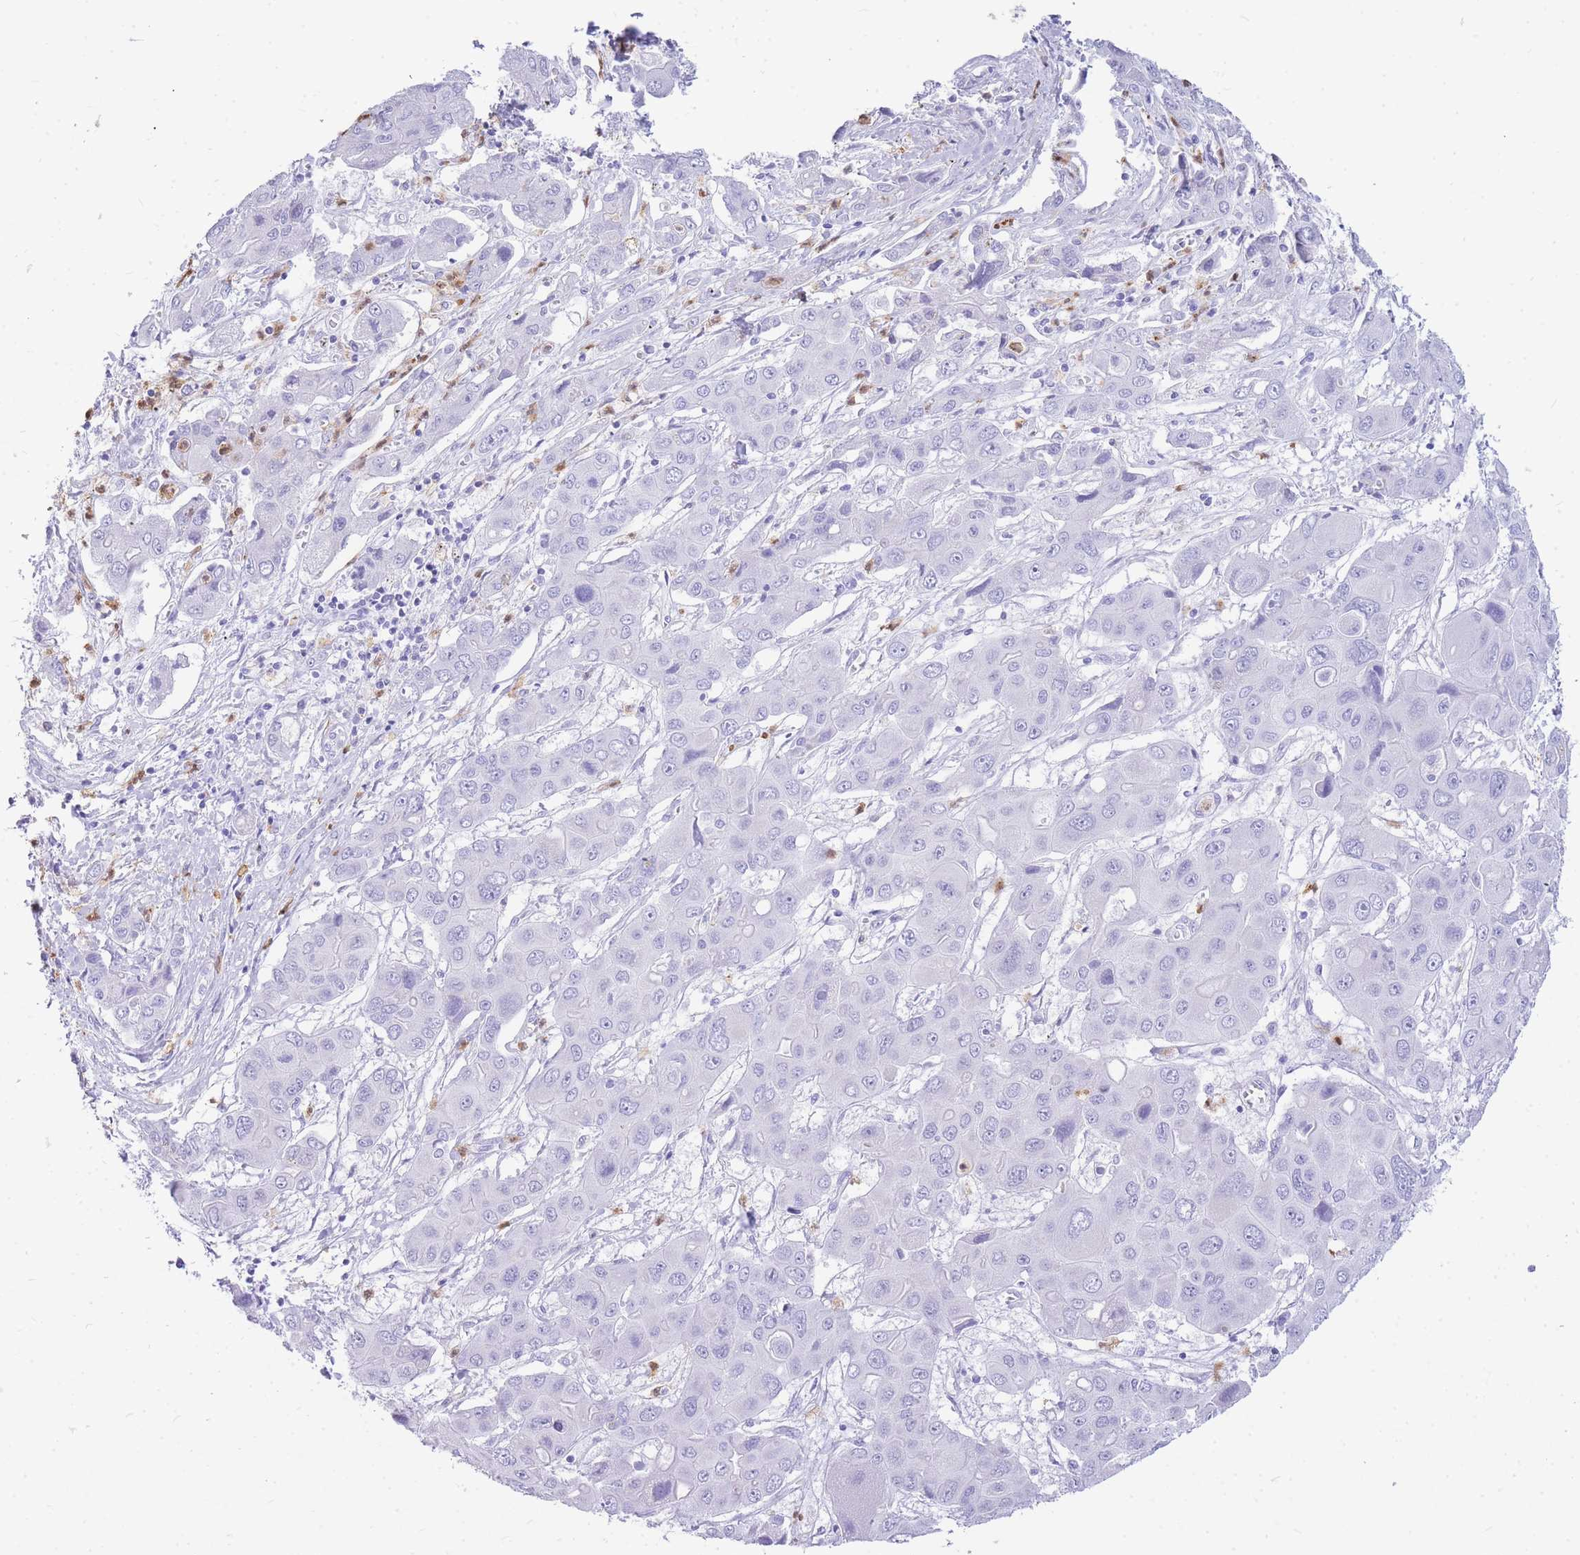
{"staining": {"intensity": "negative", "quantity": "none", "location": "none"}, "tissue": "liver cancer", "cell_type": "Tumor cells", "image_type": "cancer", "snomed": [{"axis": "morphology", "description": "Cholangiocarcinoma"}, {"axis": "topography", "description": "Liver"}], "caption": "Tumor cells are negative for protein expression in human cholangiocarcinoma (liver).", "gene": "HERC1", "patient": {"sex": "male", "age": 67}}